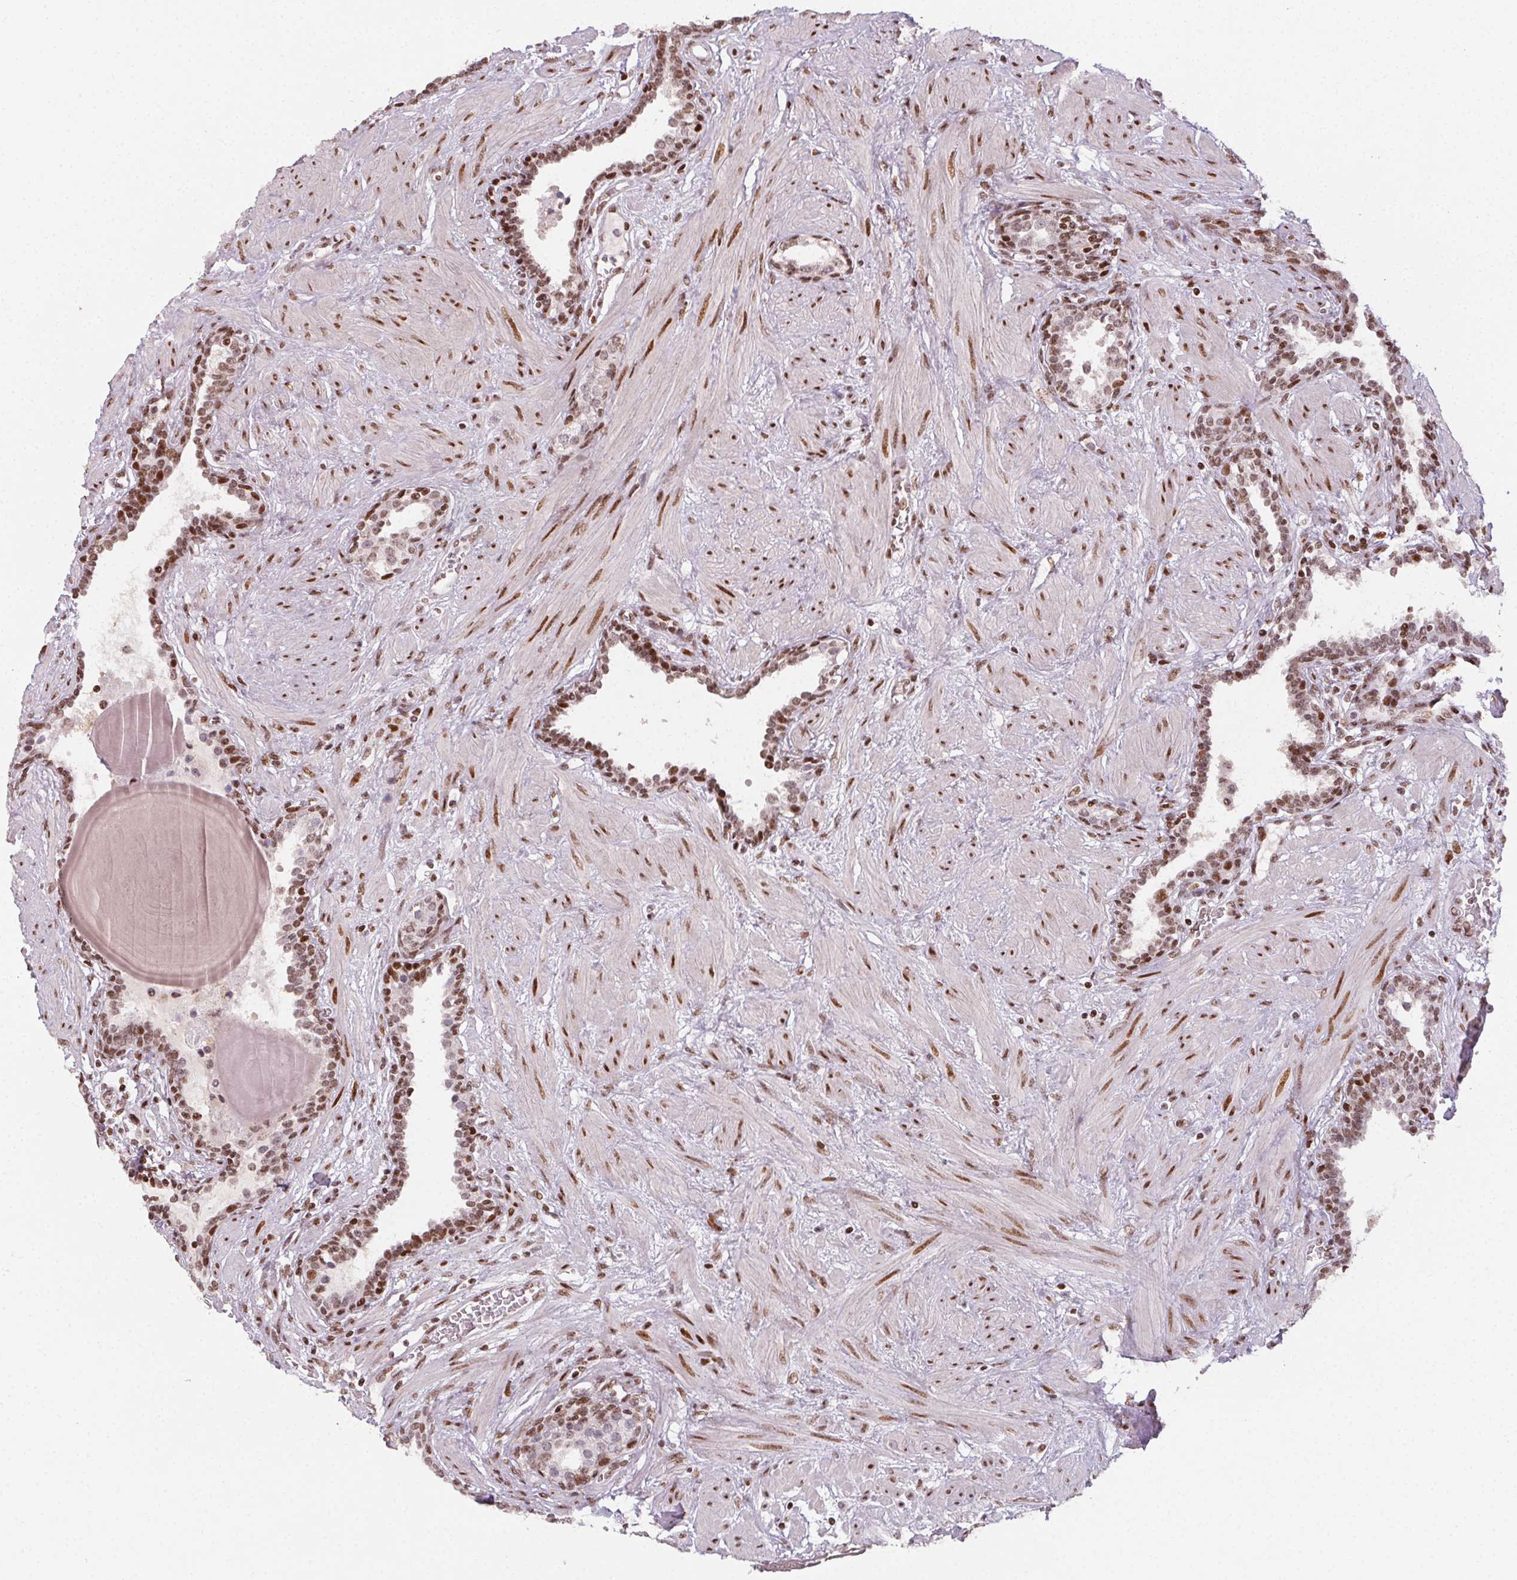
{"staining": {"intensity": "moderate", "quantity": "25%-75%", "location": "nuclear"}, "tissue": "prostate", "cell_type": "Glandular cells", "image_type": "normal", "snomed": [{"axis": "morphology", "description": "Normal tissue, NOS"}, {"axis": "topography", "description": "Prostate"}], "caption": "Glandular cells exhibit moderate nuclear positivity in approximately 25%-75% of cells in normal prostate. The staining was performed using DAB, with brown indicating positive protein expression. Nuclei are stained blue with hematoxylin.", "gene": "KMT2A", "patient": {"sex": "male", "age": 55}}